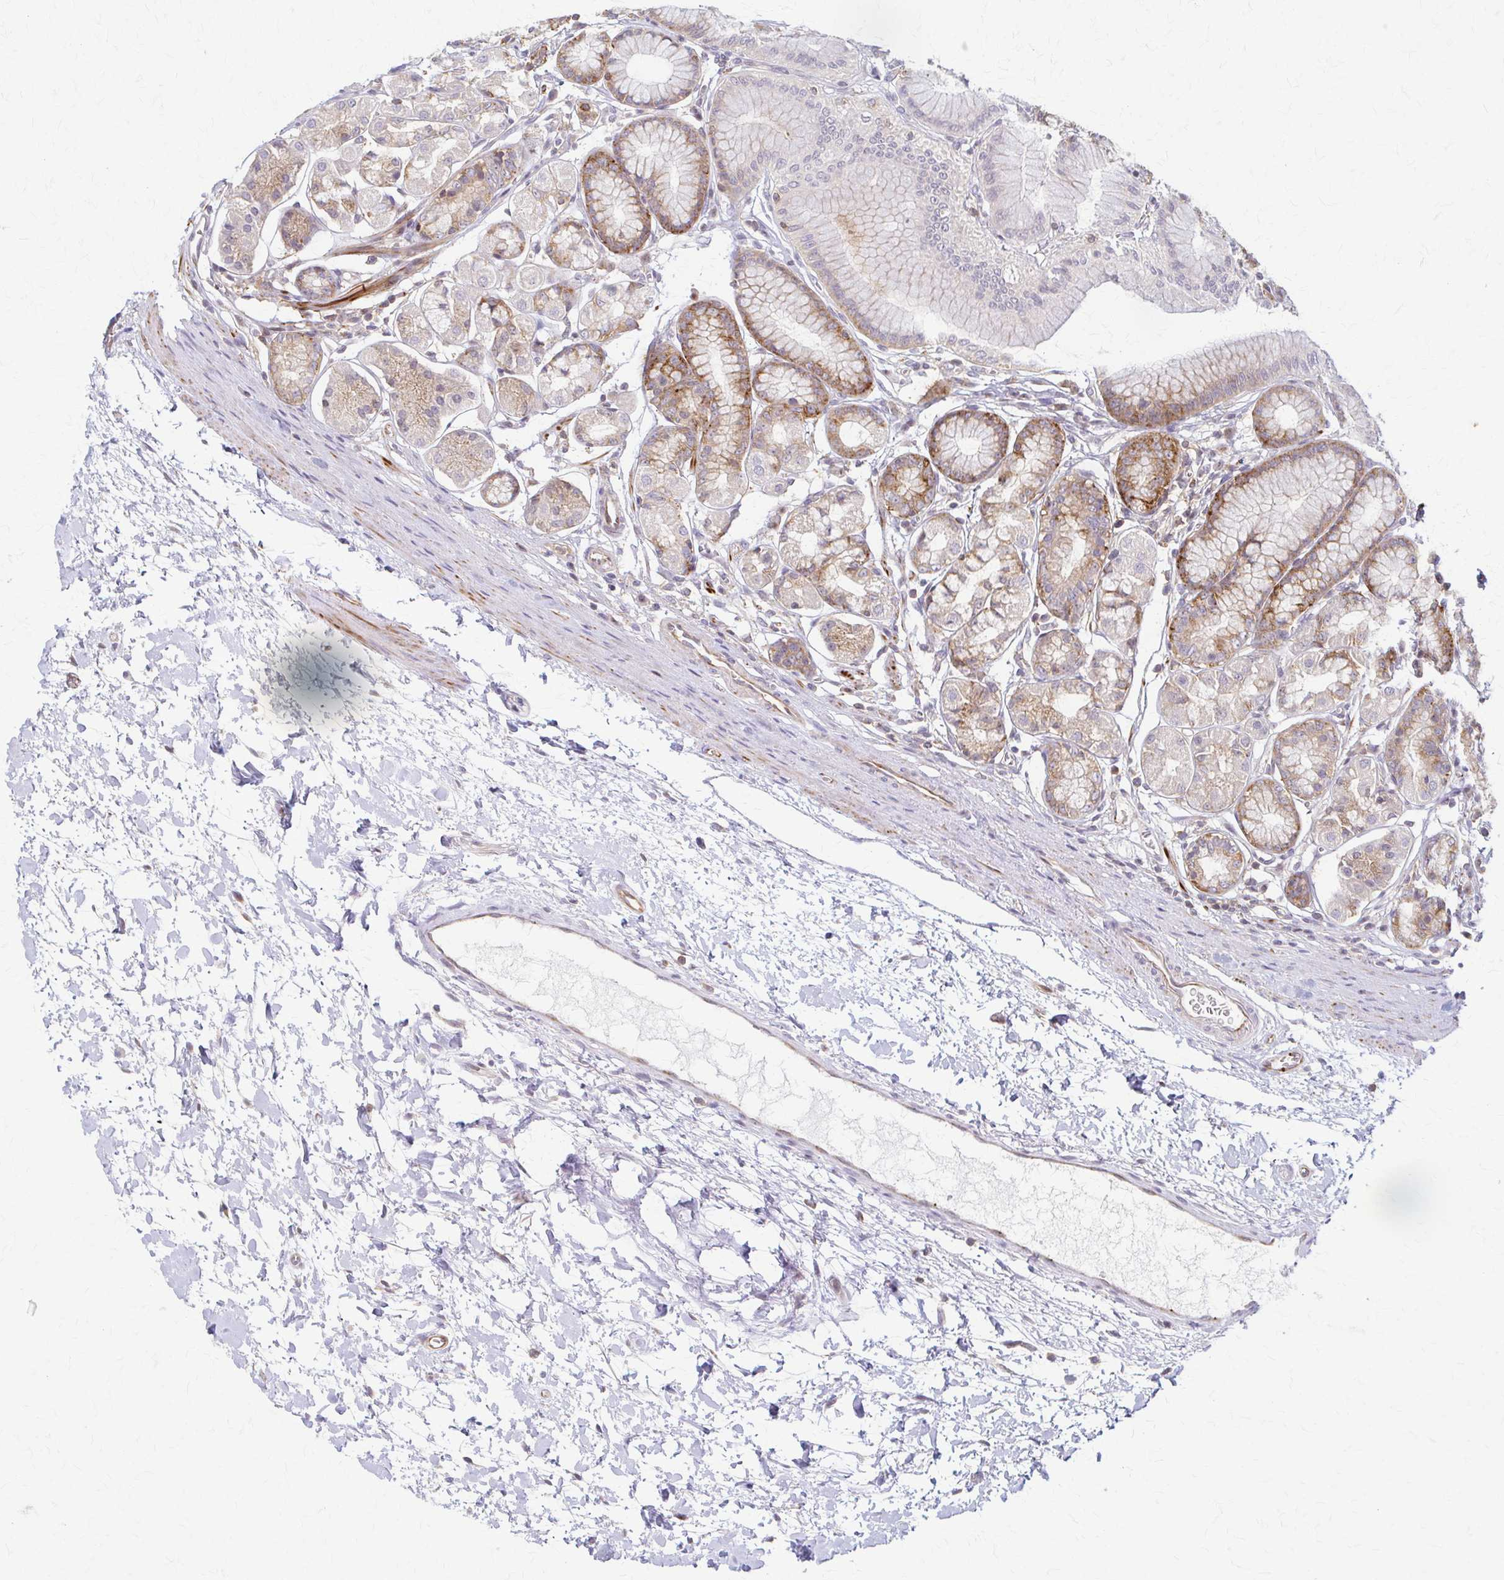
{"staining": {"intensity": "moderate", "quantity": "25%-75%", "location": "cytoplasmic/membranous"}, "tissue": "stomach", "cell_type": "Glandular cells", "image_type": "normal", "snomed": [{"axis": "morphology", "description": "Normal tissue, NOS"}, {"axis": "topography", "description": "Stomach"}, {"axis": "topography", "description": "Stomach, lower"}], "caption": "Moderate cytoplasmic/membranous staining is appreciated in approximately 25%-75% of glandular cells in benign stomach.", "gene": "ARHGAP35", "patient": {"sex": "male", "age": 76}}